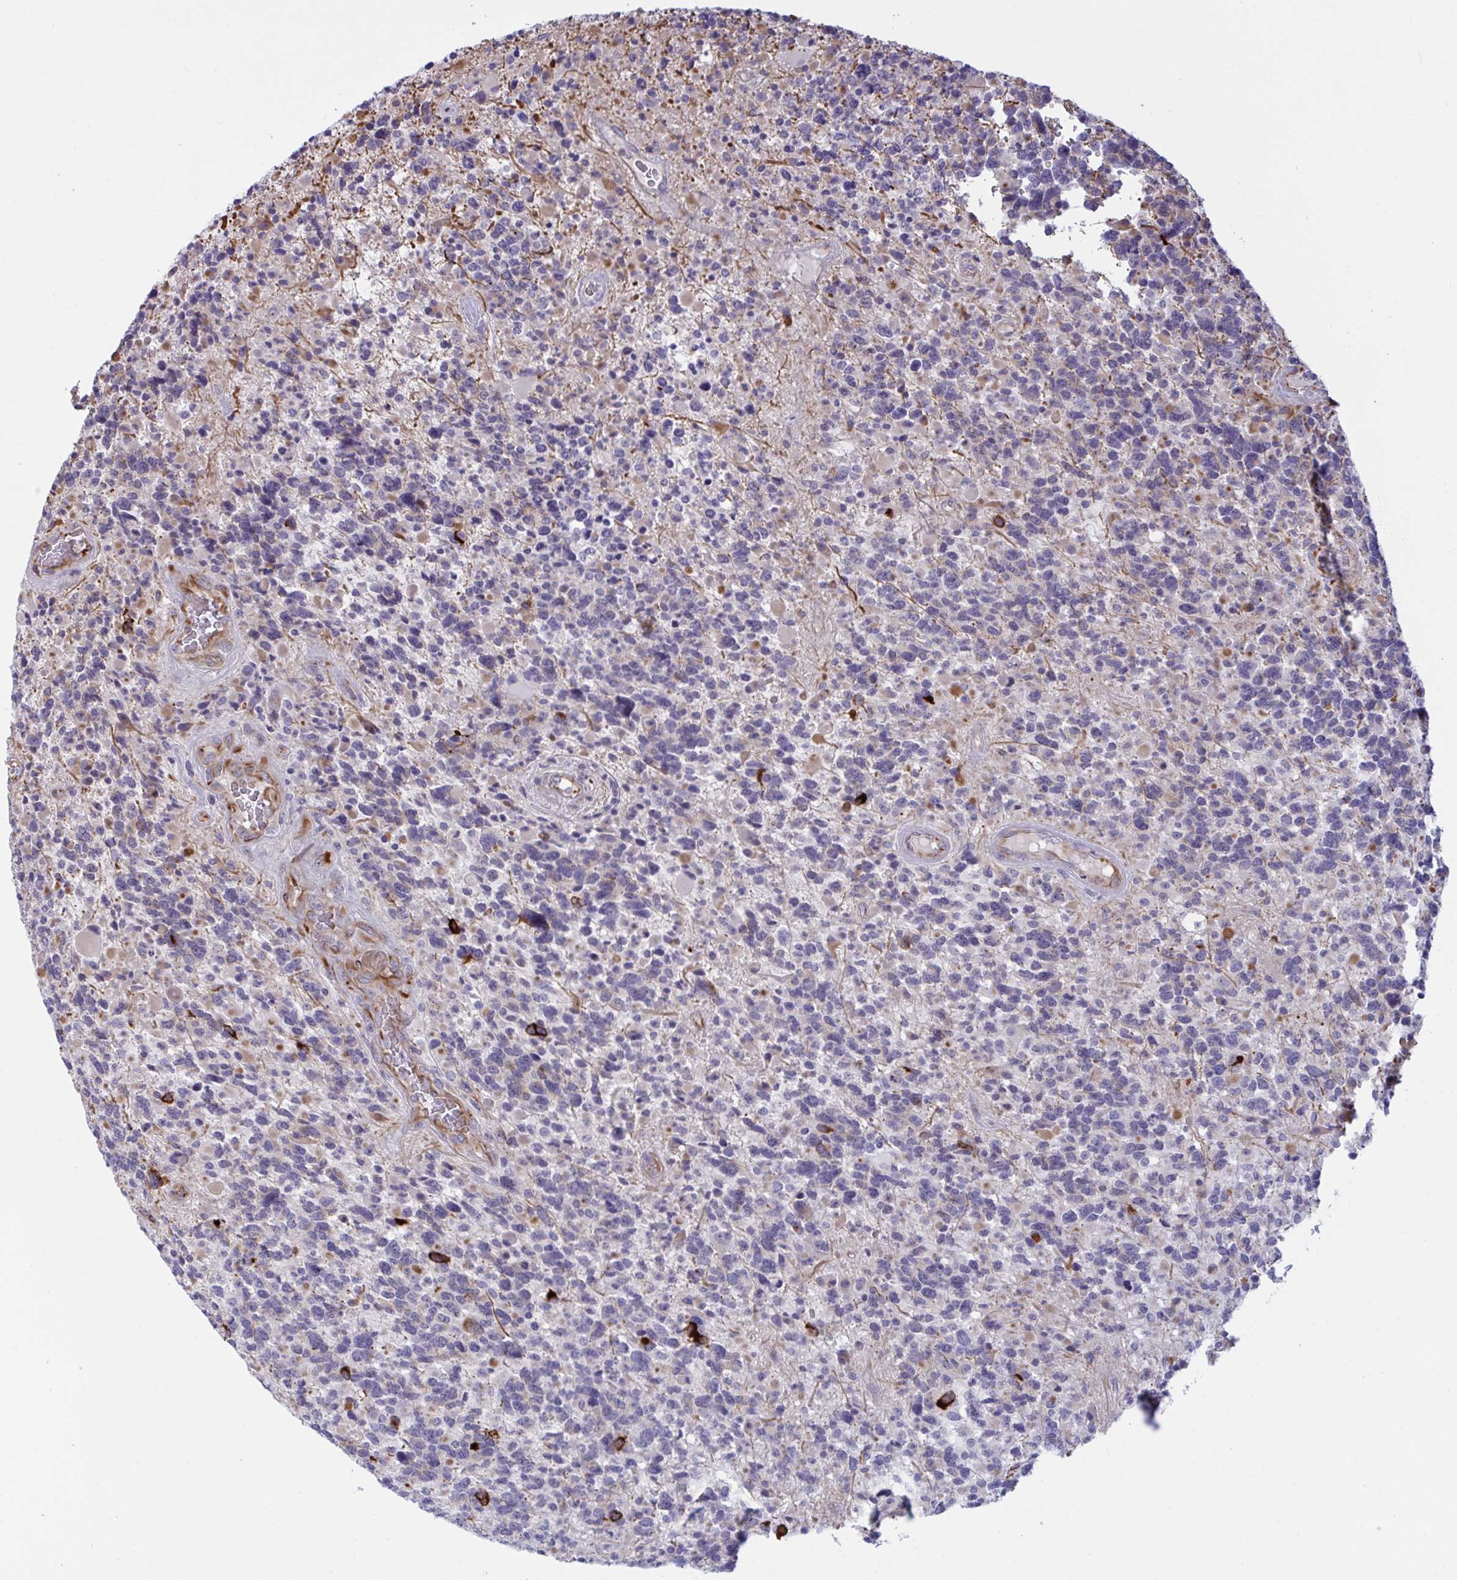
{"staining": {"intensity": "moderate", "quantity": "<25%", "location": "cytoplasmic/membranous"}, "tissue": "glioma", "cell_type": "Tumor cells", "image_type": "cancer", "snomed": [{"axis": "morphology", "description": "Glioma, malignant, High grade"}, {"axis": "topography", "description": "Brain"}], "caption": "Human malignant glioma (high-grade) stained with a protein marker reveals moderate staining in tumor cells.", "gene": "DCBLD1", "patient": {"sex": "female", "age": 40}}